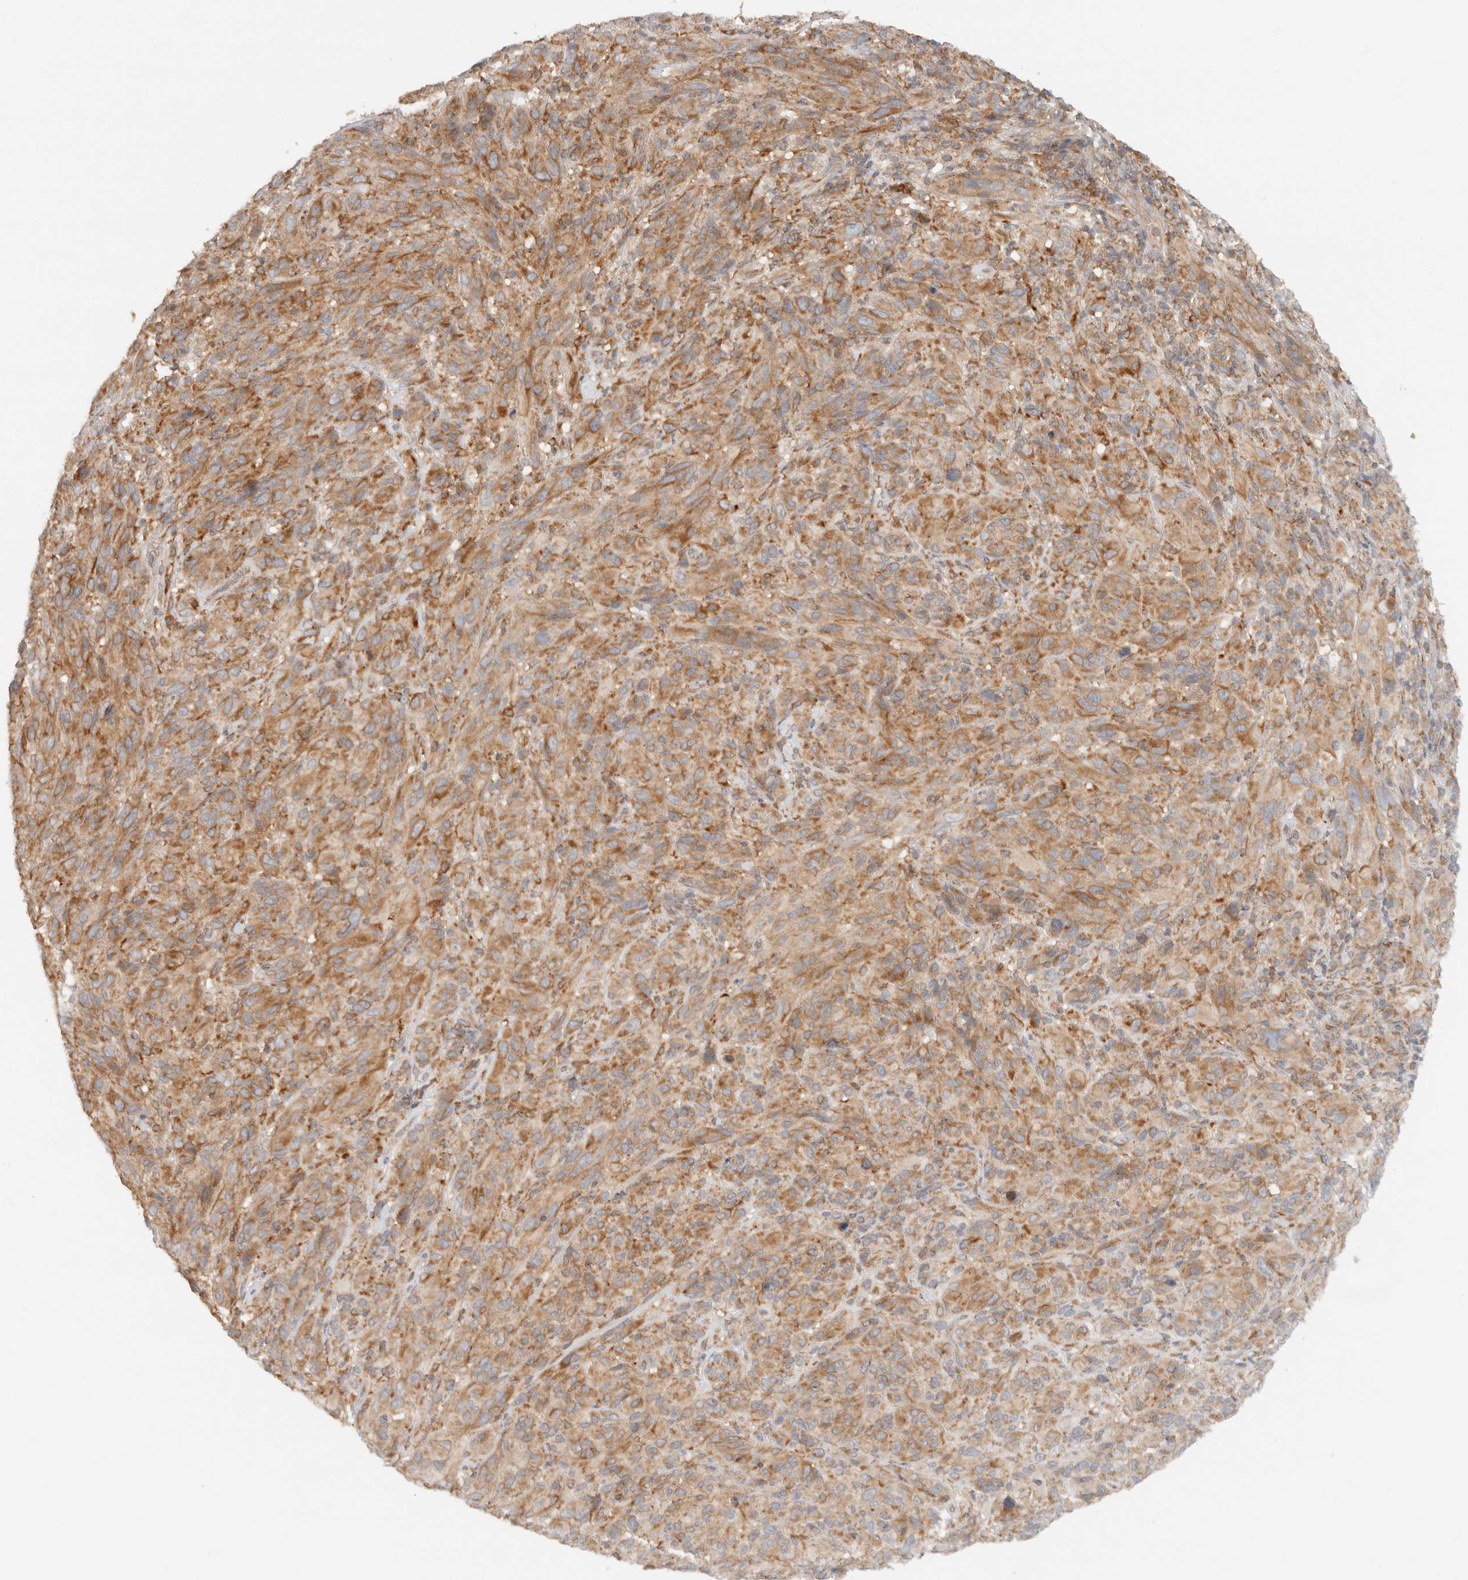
{"staining": {"intensity": "moderate", "quantity": ">75%", "location": "cytoplasmic/membranous"}, "tissue": "melanoma", "cell_type": "Tumor cells", "image_type": "cancer", "snomed": [{"axis": "morphology", "description": "Malignant melanoma, NOS"}, {"axis": "topography", "description": "Skin of head"}], "caption": "Malignant melanoma was stained to show a protein in brown. There is medium levels of moderate cytoplasmic/membranous expression in about >75% of tumor cells.", "gene": "TACC1", "patient": {"sex": "male", "age": 96}}